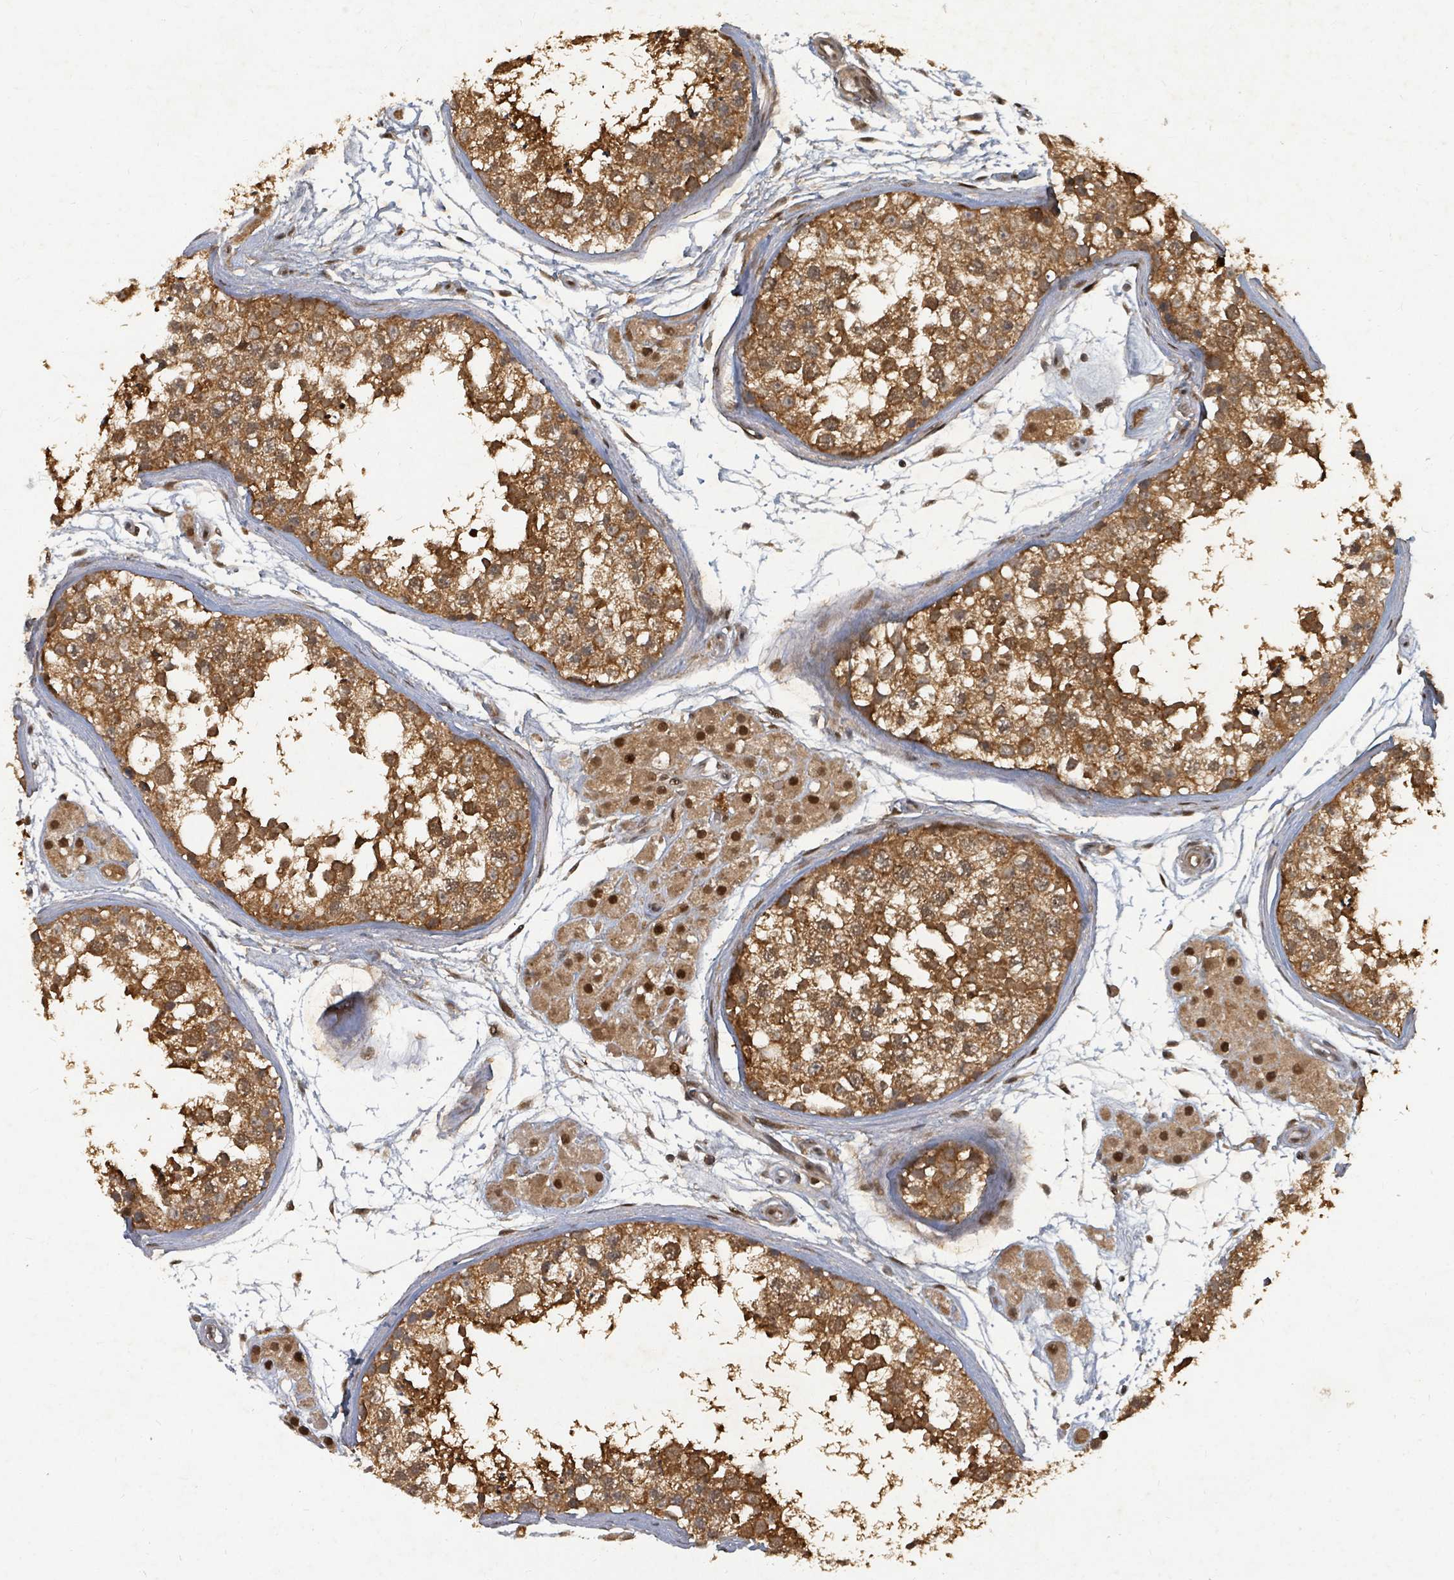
{"staining": {"intensity": "strong", "quantity": ">75%", "location": "cytoplasmic/membranous,nuclear"}, "tissue": "testis", "cell_type": "Cells in seminiferous ducts", "image_type": "normal", "snomed": [{"axis": "morphology", "description": "Normal tissue, NOS"}, {"axis": "topography", "description": "Testis"}], "caption": "Protein analysis of unremarkable testis exhibits strong cytoplasmic/membranous,nuclear staining in approximately >75% of cells in seminiferous ducts.", "gene": "KDM4E", "patient": {"sex": "male", "age": 56}}